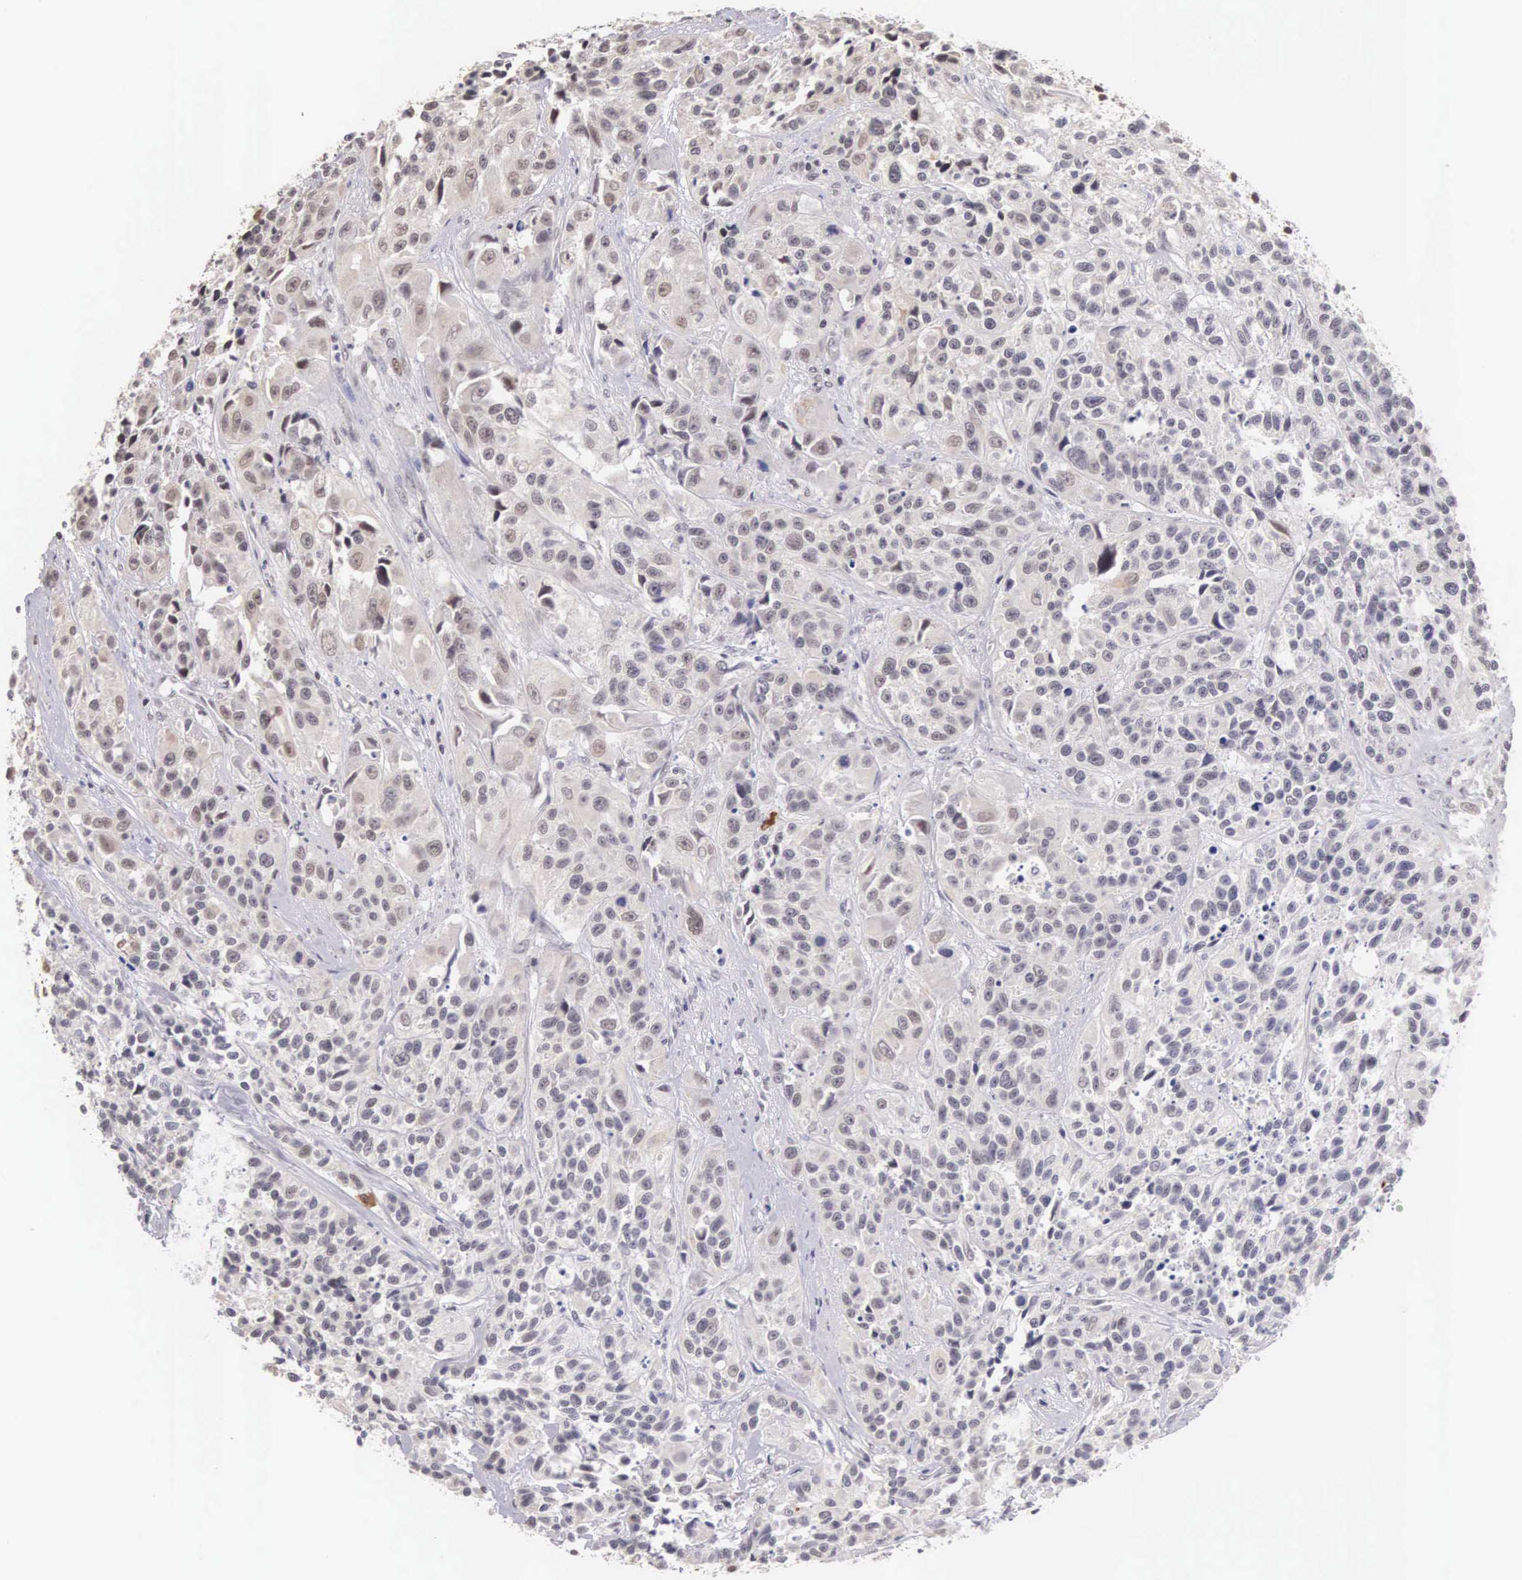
{"staining": {"intensity": "weak", "quantity": "<25%", "location": "nuclear"}, "tissue": "urothelial cancer", "cell_type": "Tumor cells", "image_type": "cancer", "snomed": [{"axis": "morphology", "description": "Urothelial carcinoma, High grade"}, {"axis": "topography", "description": "Urinary bladder"}], "caption": "IHC of human urothelial cancer reveals no staining in tumor cells.", "gene": "HMGXB4", "patient": {"sex": "female", "age": 81}}